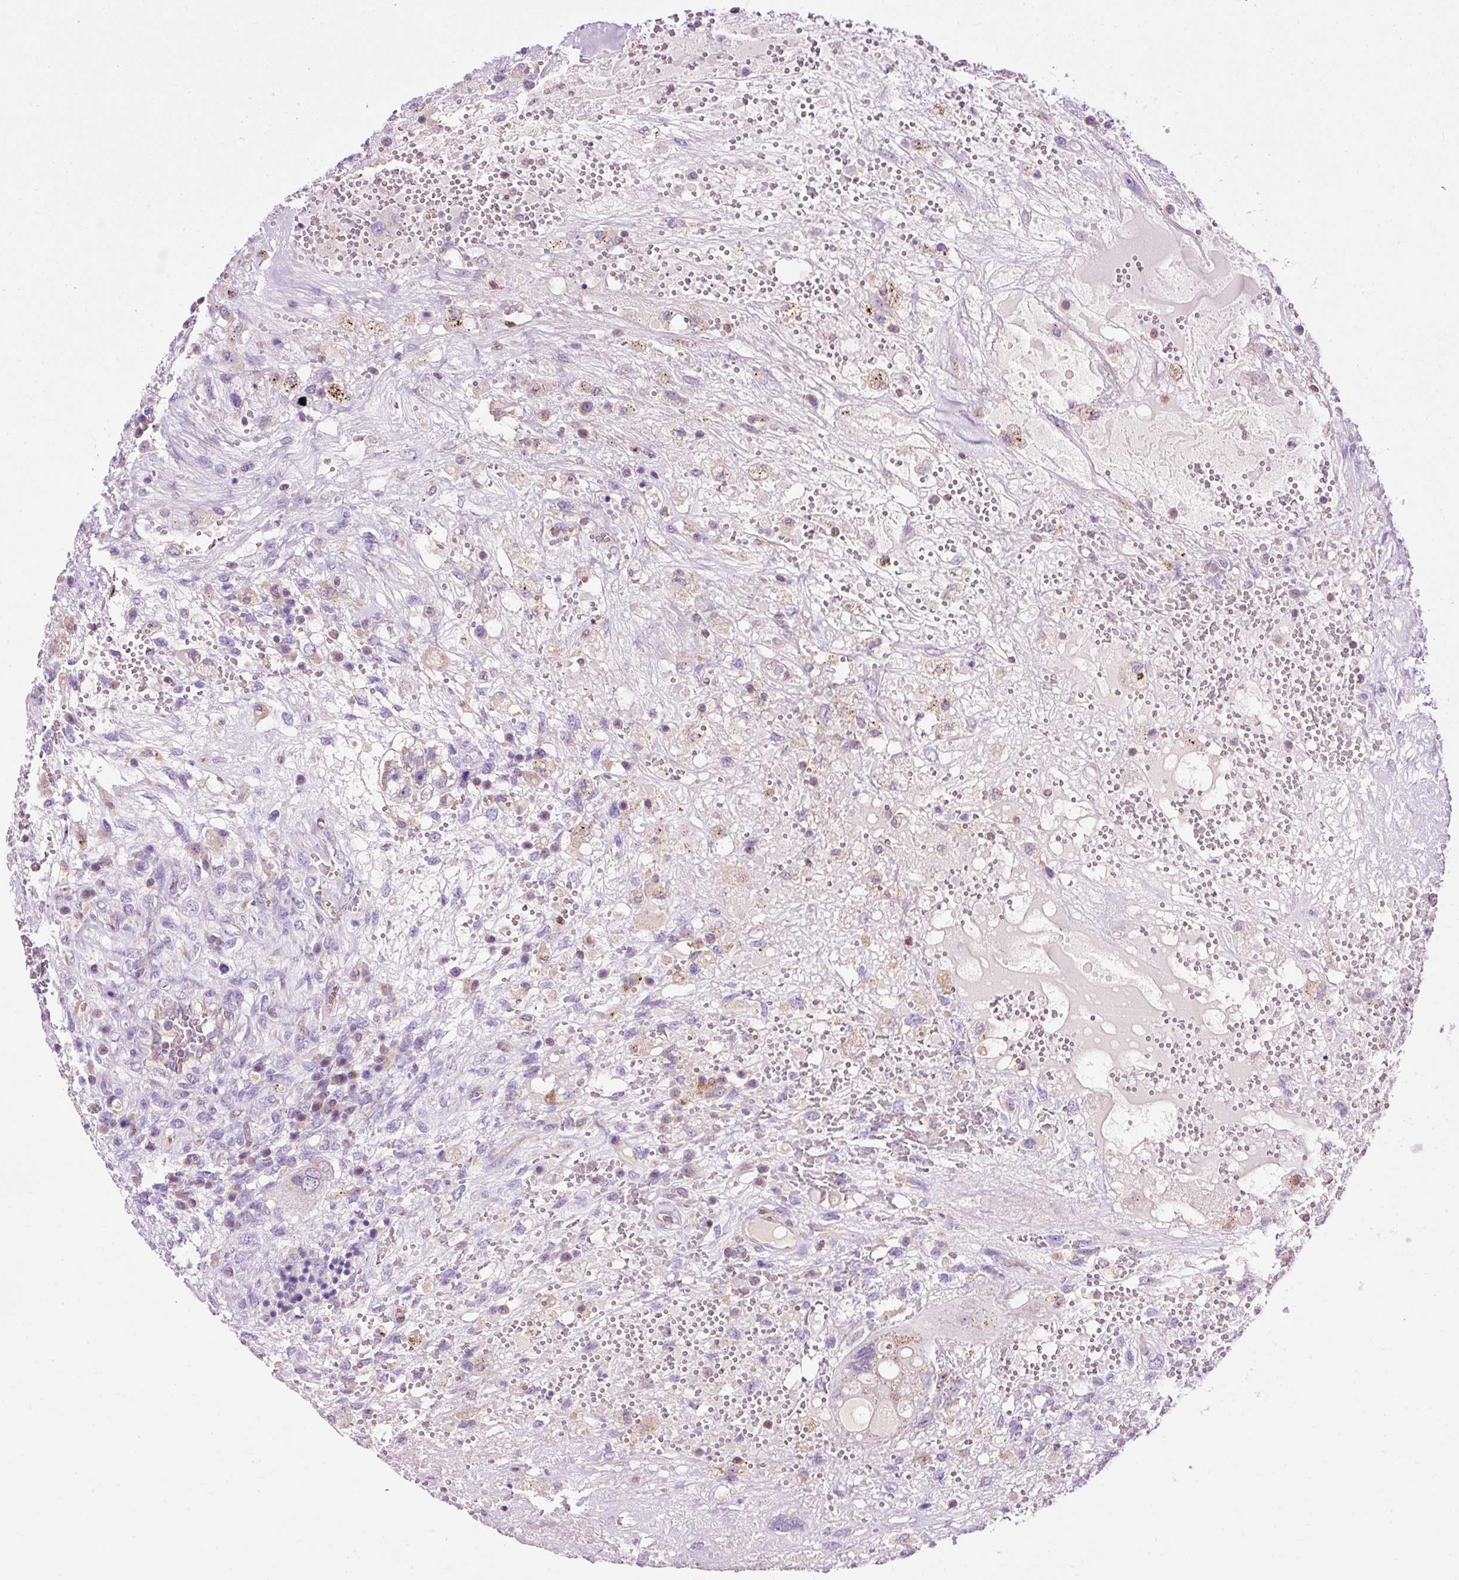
{"staining": {"intensity": "negative", "quantity": "none", "location": "none"}, "tissue": "testis cancer", "cell_type": "Tumor cells", "image_type": "cancer", "snomed": [{"axis": "morphology", "description": "Carcinoma, Embryonal, NOS"}, {"axis": "topography", "description": "Testis"}], "caption": "This micrograph is of testis cancer stained with immunohistochemistry (IHC) to label a protein in brown with the nuclei are counter-stained blue. There is no expression in tumor cells.", "gene": "CD83", "patient": {"sex": "male", "age": 26}}